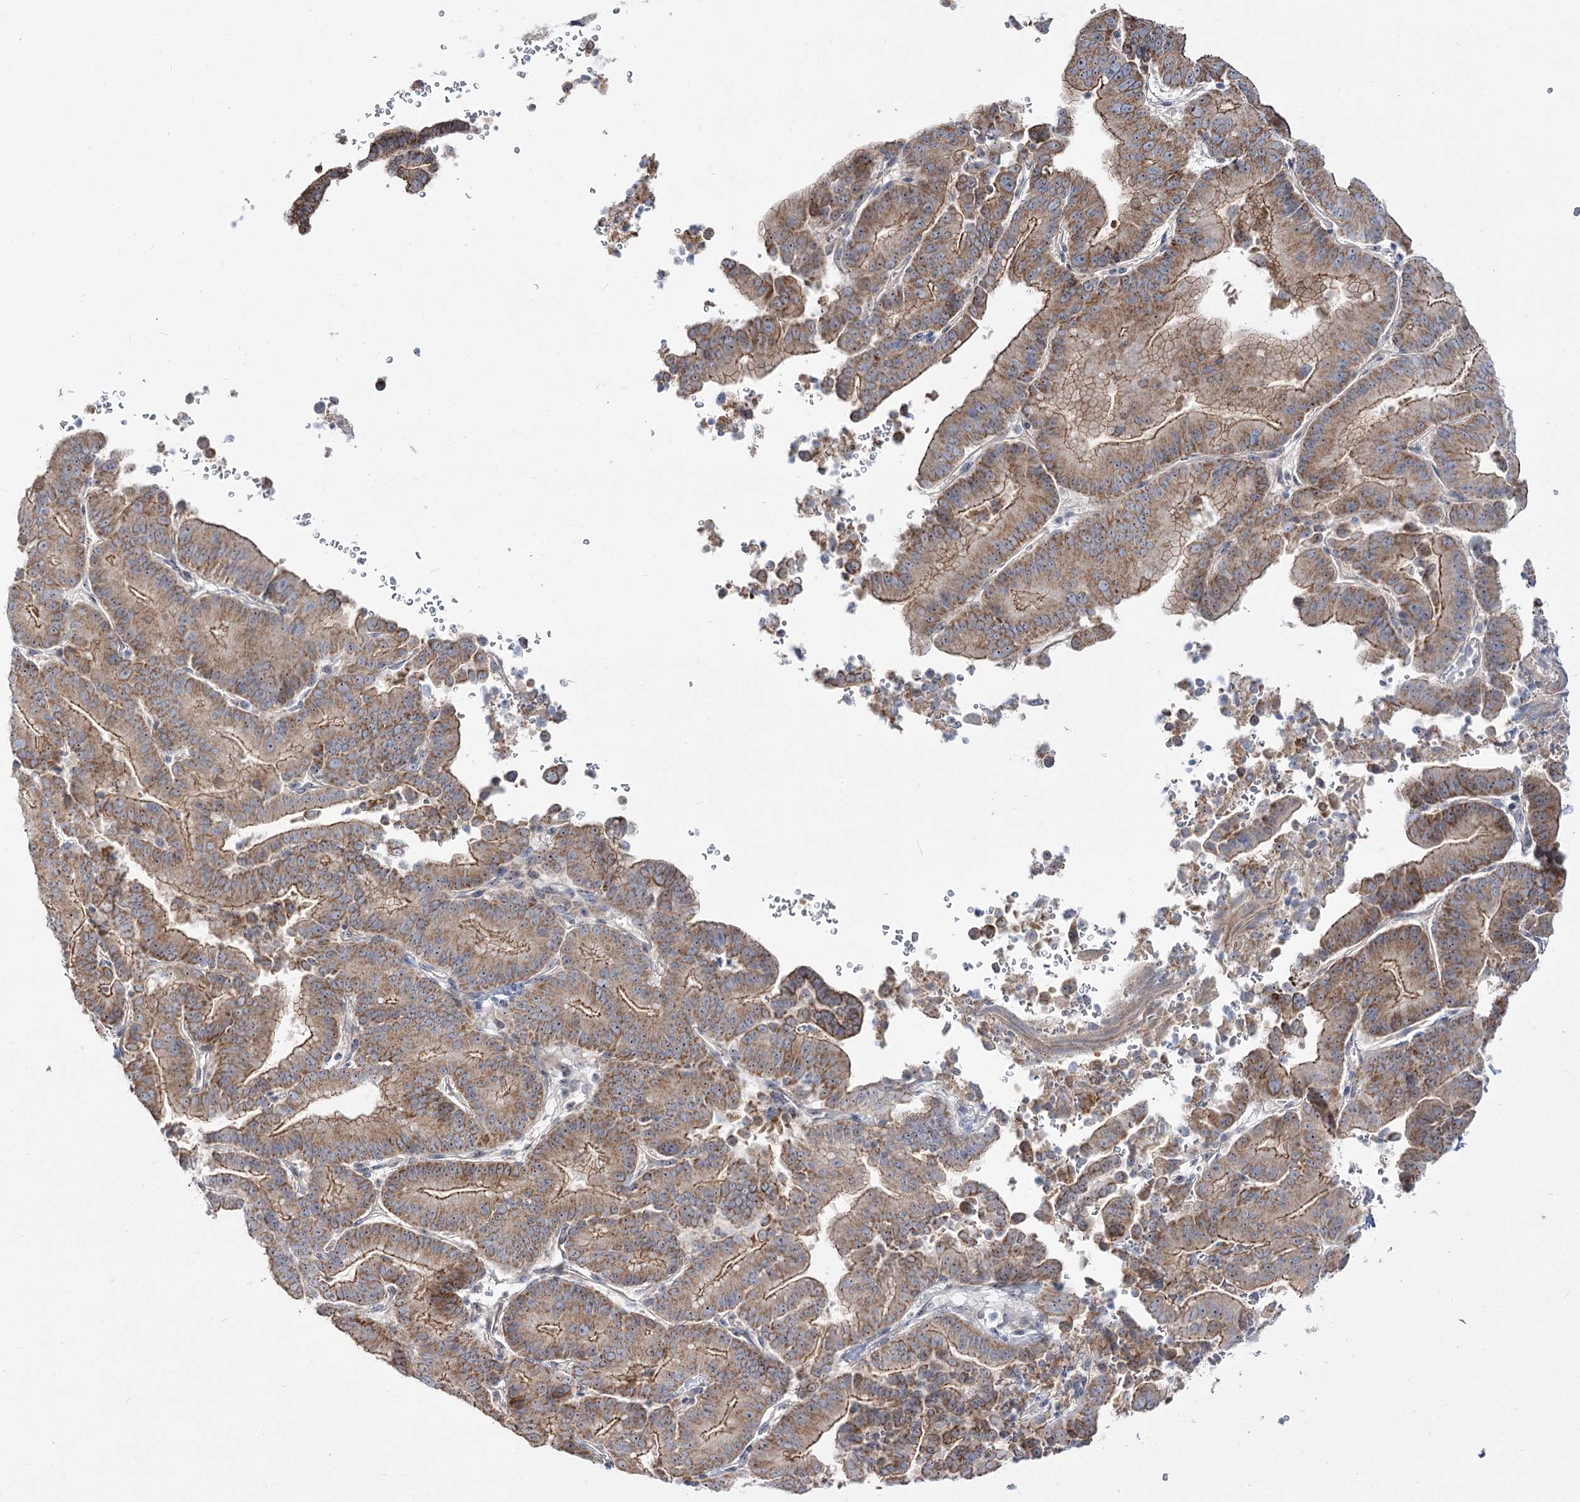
{"staining": {"intensity": "moderate", "quantity": ">75%", "location": "cytoplasmic/membranous"}, "tissue": "liver cancer", "cell_type": "Tumor cells", "image_type": "cancer", "snomed": [{"axis": "morphology", "description": "Cholangiocarcinoma"}, {"axis": "topography", "description": "Liver"}], "caption": "Protein expression analysis of human liver cancer reveals moderate cytoplasmic/membranous staining in about >75% of tumor cells. The protein of interest is shown in brown color, while the nuclei are stained blue.", "gene": "SUOX", "patient": {"sex": "female", "age": 75}}